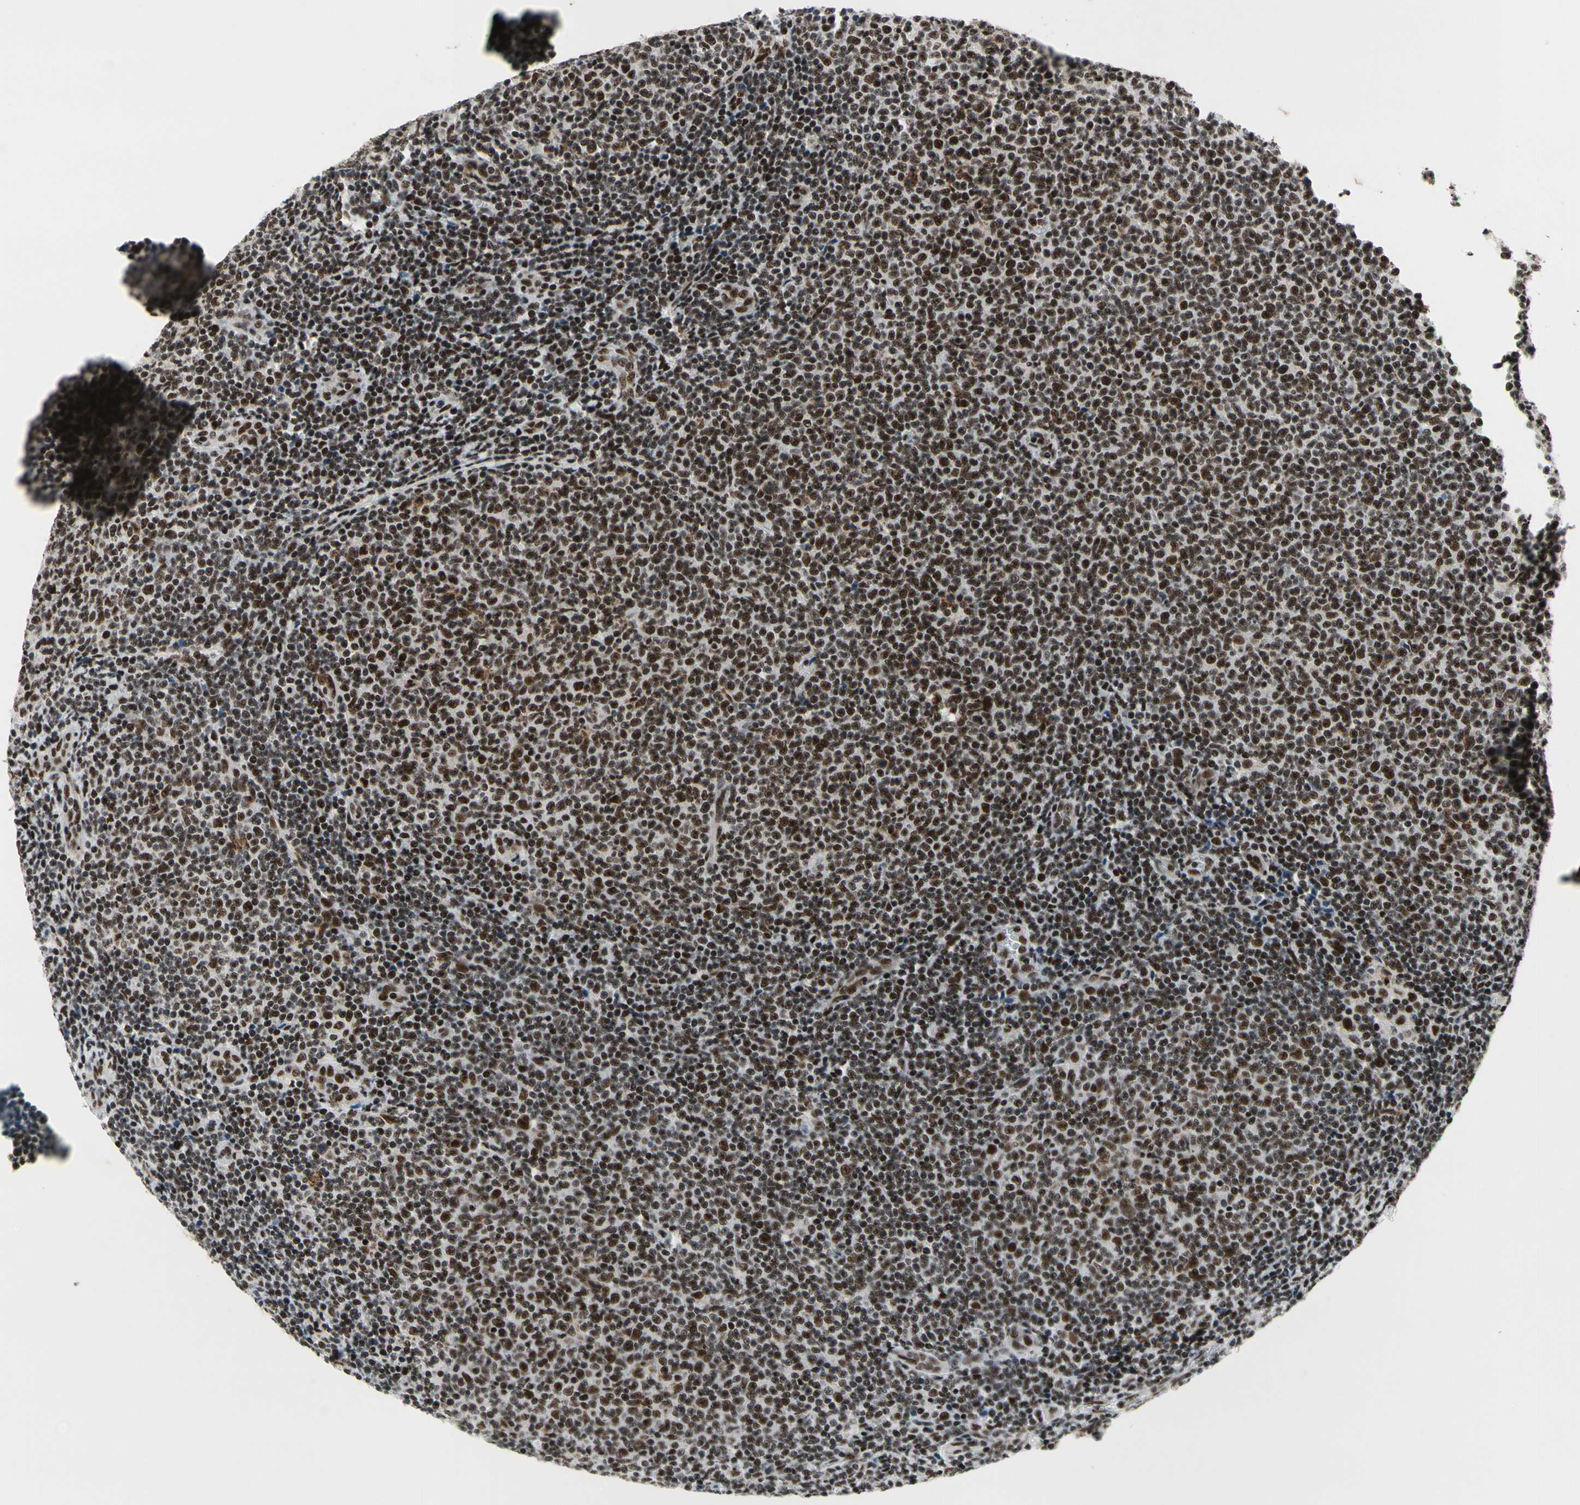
{"staining": {"intensity": "strong", "quantity": ">75%", "location": "nuclear"}, "tissue": "lymphoma", "cell_type": "Tumor cells", "image_type": "cancer", "snomed": [{"axis": "morphology", "description": "Malignant lymphoma, non-Hodgkin's type, Low grade"}, {"axis": "topography", "description": "Lymph node"}], "caption": "This photomicrograph exhibits IHC staining of human lymphoma, with high strong nuclear positivity in approximately >75% of tumor cells.", "gene": "SRSF11", "patient": {"sex": "male", "age": 66}}